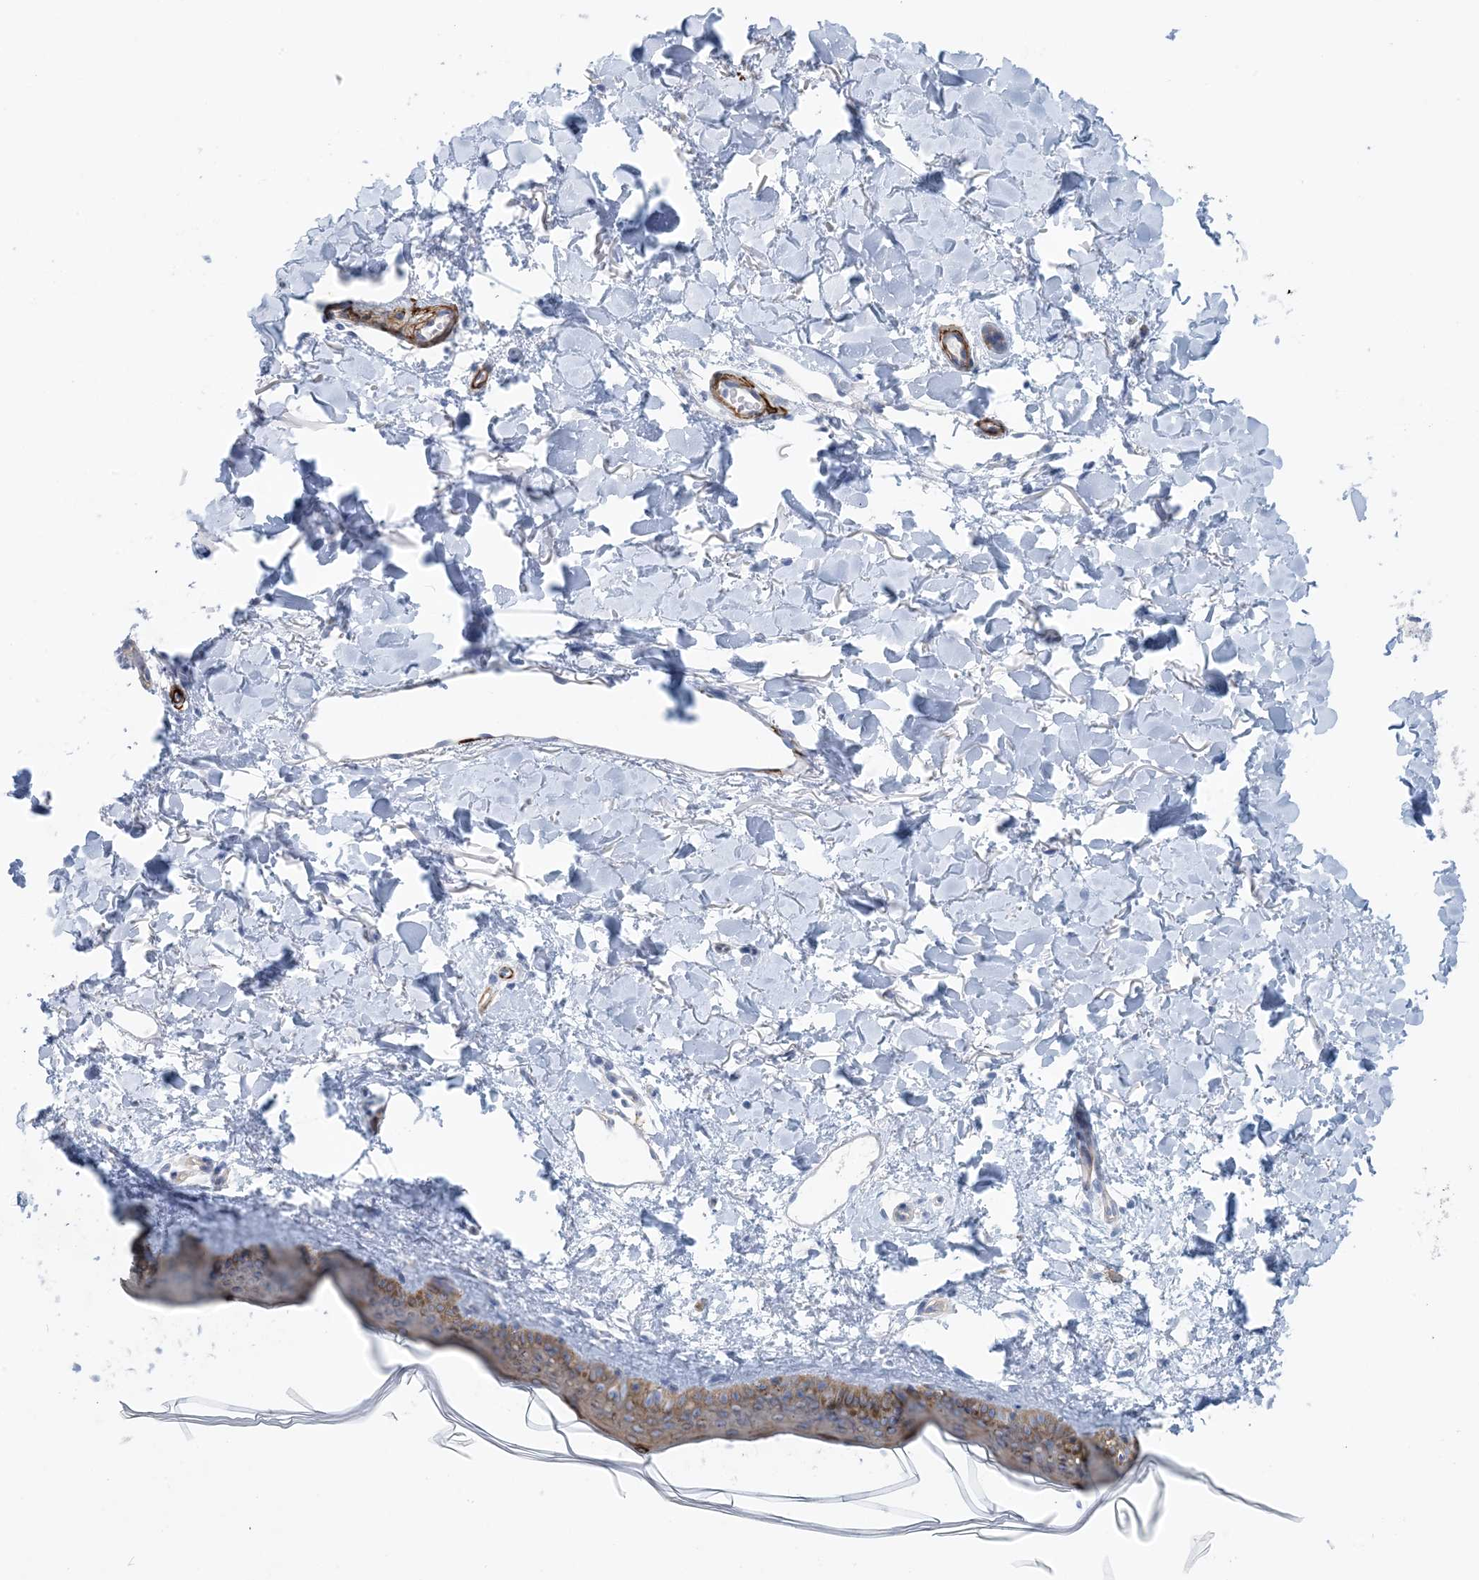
{"staining": {"intensity": "negative", "quantity": "none", "location": "none"}, "tissue": "skin", "cell_type": "Fibroblasts", "image_type": "normal", "snomed": [{"axis": "morphology", "description": "Normal tissue, NOS"}, {"axis": "topography", "description": "Skin"}], "caption": "This is a image of immunohistochemistry staining of normal skin, which shows no positivity in fibroblasts.", "gene": "SHANK1", "patient": {"sex": "female", "age": 58}}